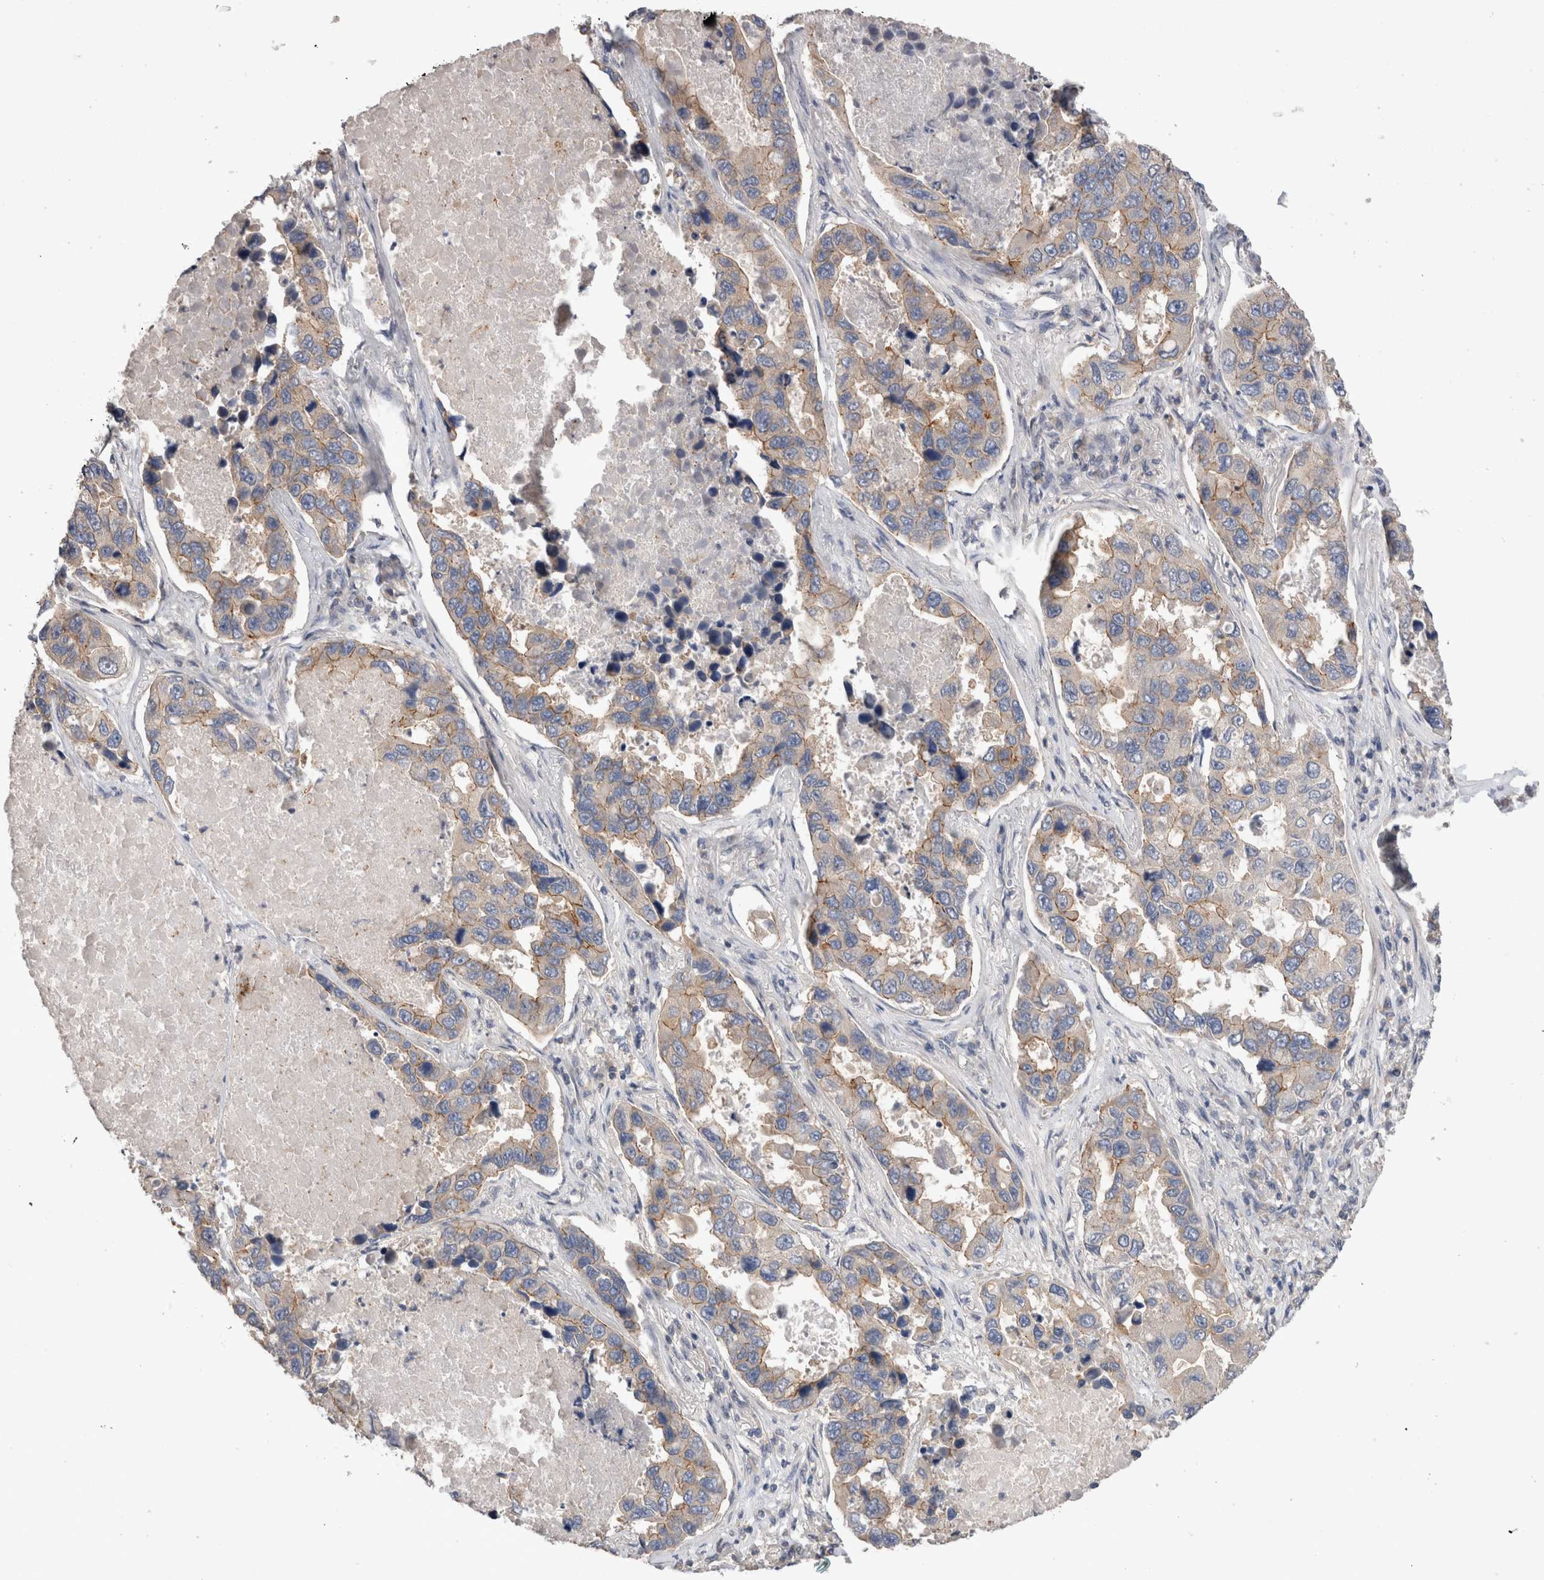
{"staining": {"intensity": "moderate", "quantity": "25%-75%", "location": "cytoplasmic/membranous"}, "tissue": "lung cancer", "cell_type": "Tumor cells", "image_type": "cancer", "snomed": [{"axis": "morphology", "description": "Adenocarcinoma, NOS"}, {"axis": "topography", "description": "Lung"}], "caption": "Adenocarcinoma (lung) stained for a protein (brown) displays moderate cytoplasmic/membranous positive expression in about 25%-75% of tumor cells.", "gene": "OTOR", "patient": {"sex": "male", "age": 64}}